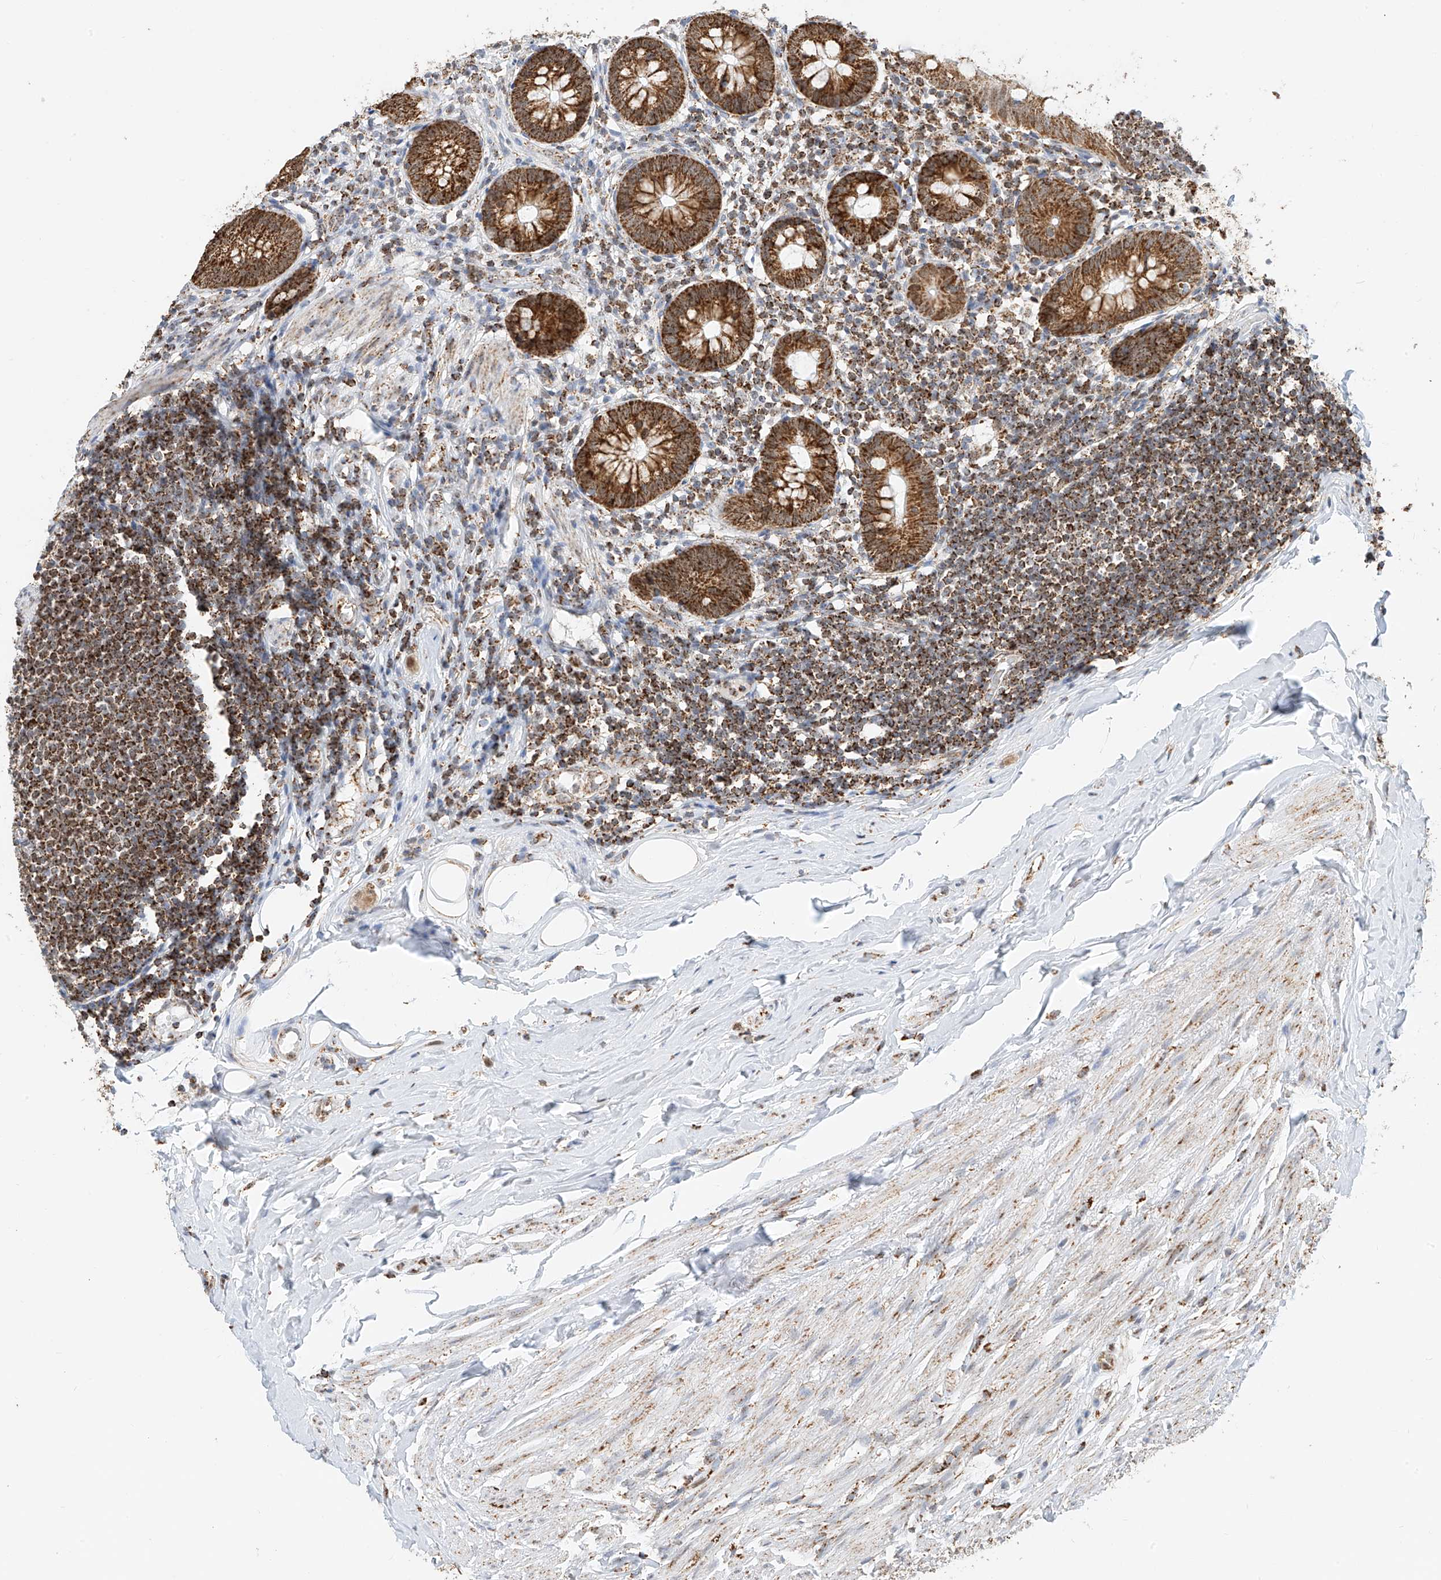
{"staining": {"intensity": "moderate", "quantity": ">75%", "location": "cytoplasmic/membranous"}, "tissue": "appendix", "cell_type": "Glandular cells", "image_type": "normal", "snomed": [{"axis": "morphology", "description": "Normal tissue, NOS"}, {"axis": "topography", "description": "Appendix"}], "caption": "This is an image of immunohistochemistry staining of unremarkable appendix, which shows moderate expression in the cytoplasmic/membranous of glandular cells.", "gene": "PPA2", "patient": {"sex": "female", "age": 62}}